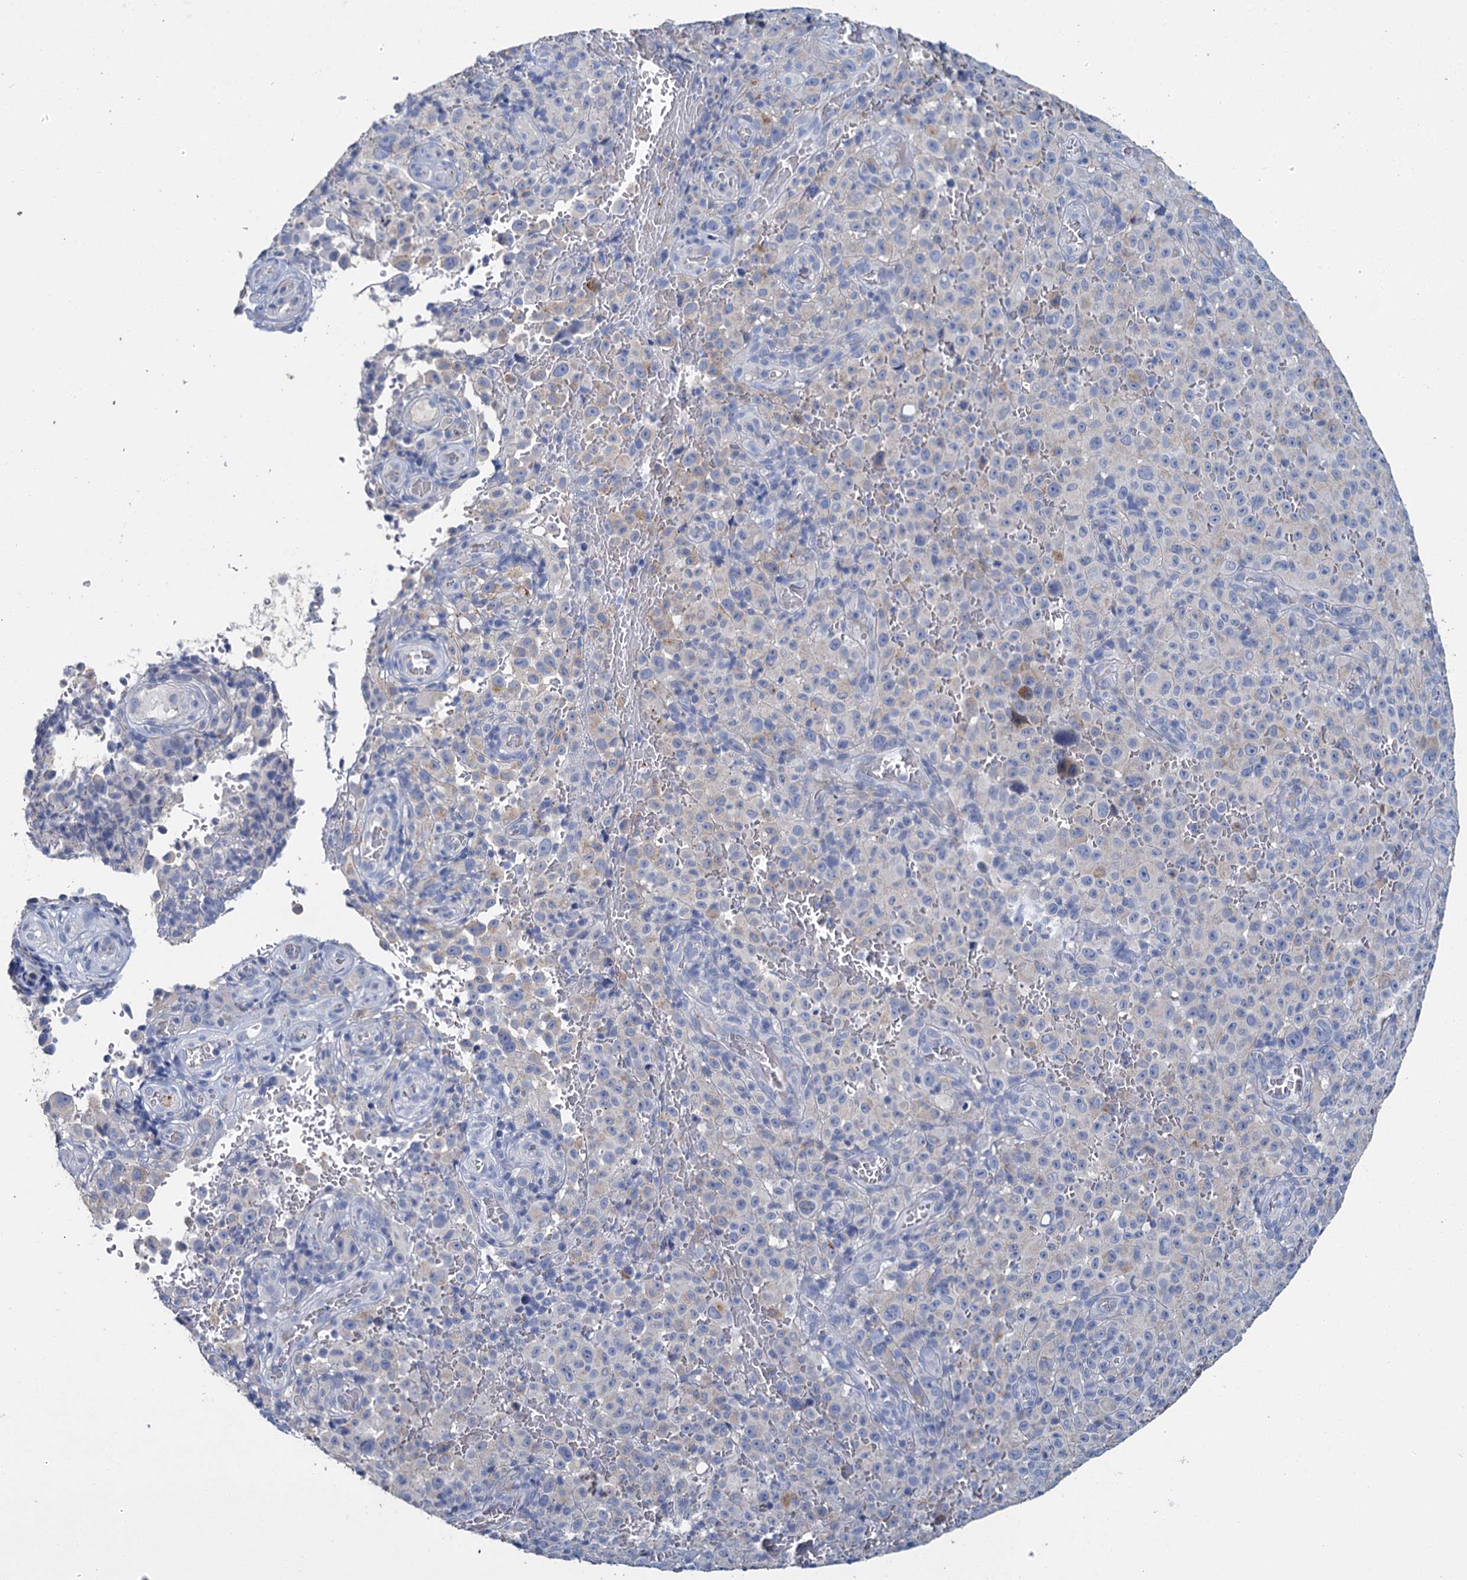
{"staining": {"intensity": "negative", "quantity": "none", "location": "none"}, "tissue": "melanoma", "cell_type": "Tumor cells", "image_type": "cancer", "snomed": [{"axis": "morphology", "description": "Malignant melanoma, NOS"}, {"axis": "topography", "description": "Skin"}], "caption": "Immunohistochemical staining of melanoma exhibits no significant positivity in tumor cells.", "gene": "SNCB", "patient": {"sex": "female", "age": 82}}